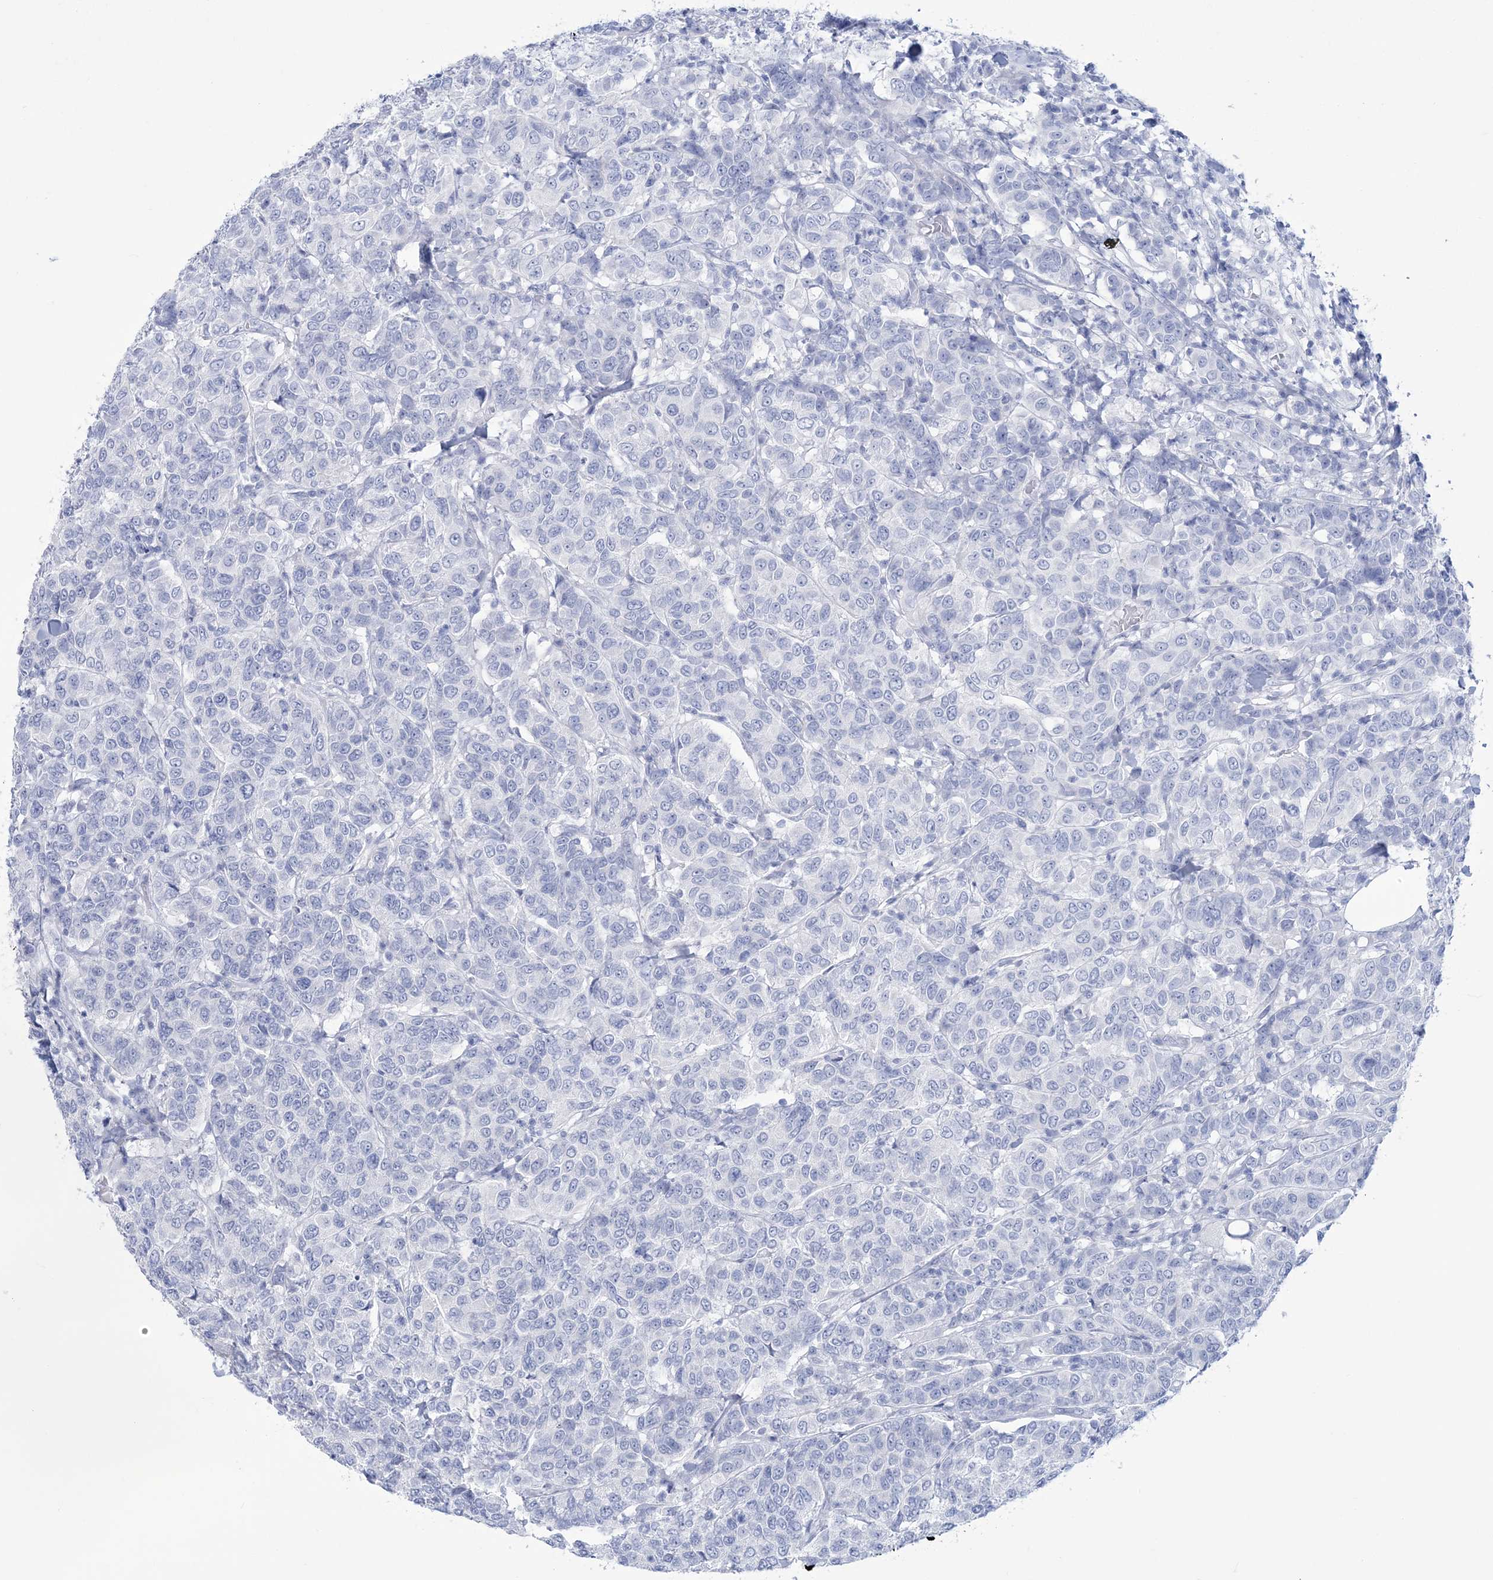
{"staining": {"intensity": "negative", "quantity": "none", "location": "none"}, "tissue": "breast cancer", "cell_type": "Tumor cells", "image_type": "cancer", "snomed": [{"axis": "morphology", "description": "Duct carcinoma"}, {"axis": "topography", "description": "Breast"}], "caption": "DAB immunohistochemical staining of breast invasive ductal carcinoma reveals no significant expression in tumor cells.", "gene": "RBP2", "patient": {"sex": "female", "age": 55}}